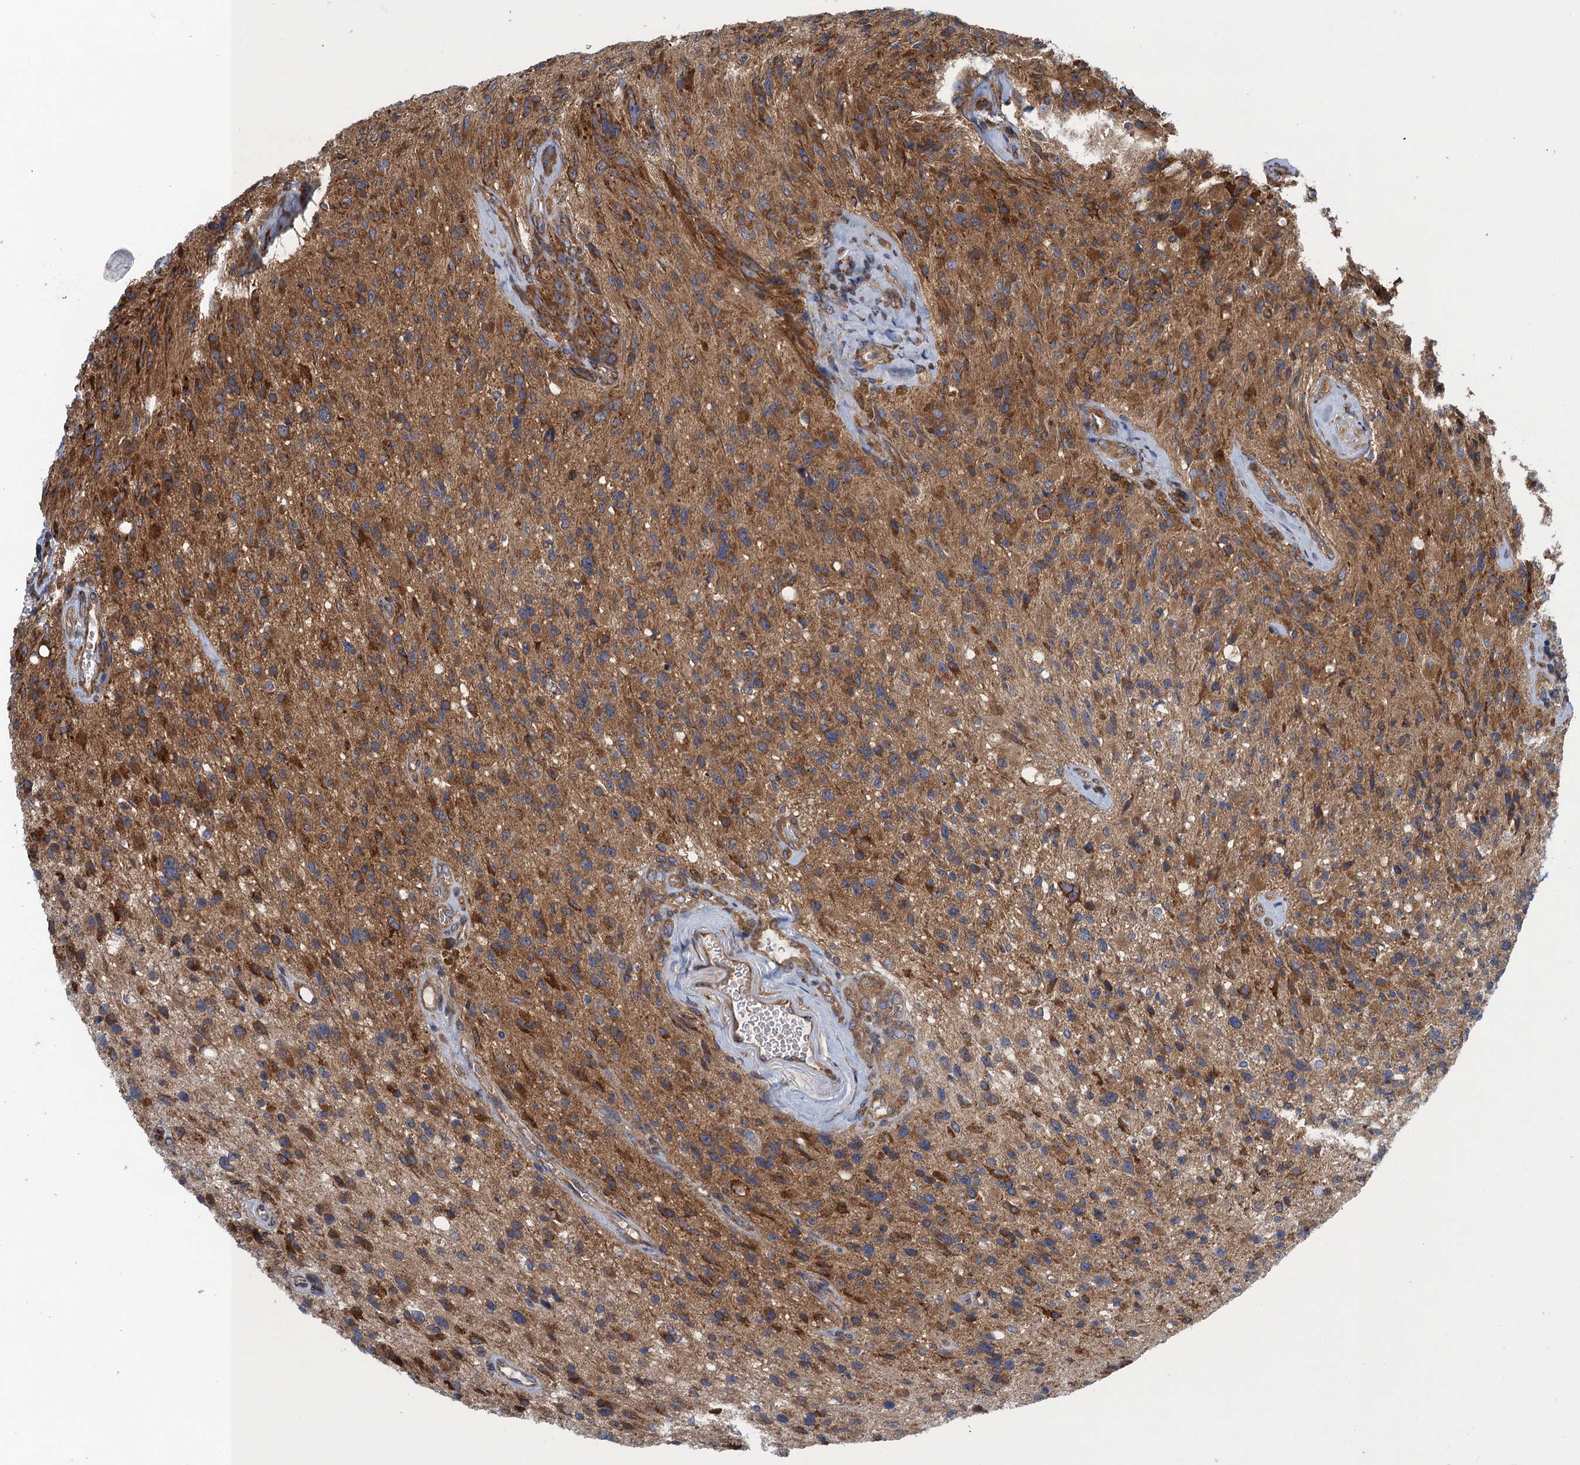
{"staining": {"intensity": "strong", "quantity": "25%-75%", "location": "cytoplasmic/membranous"}, "tissue": "glioma", "cell_type": "Tumor cells", "image_type": "cancer", "snomed": [{"axis": "morphology", "description": "Glioma, malignant, High grade"}, {"axis": "topography", "description": "Brain"}], "caption": "DAB (3,3'-diaminobenzidine) immunohistochemical staining of high-grade glioma (malignant) displays strong cytoplasmic/membranous protein staining in about 25%-75% of tumor cells.", "gene": "MDM1", "patient": {"sex": "male", "age": 69}}